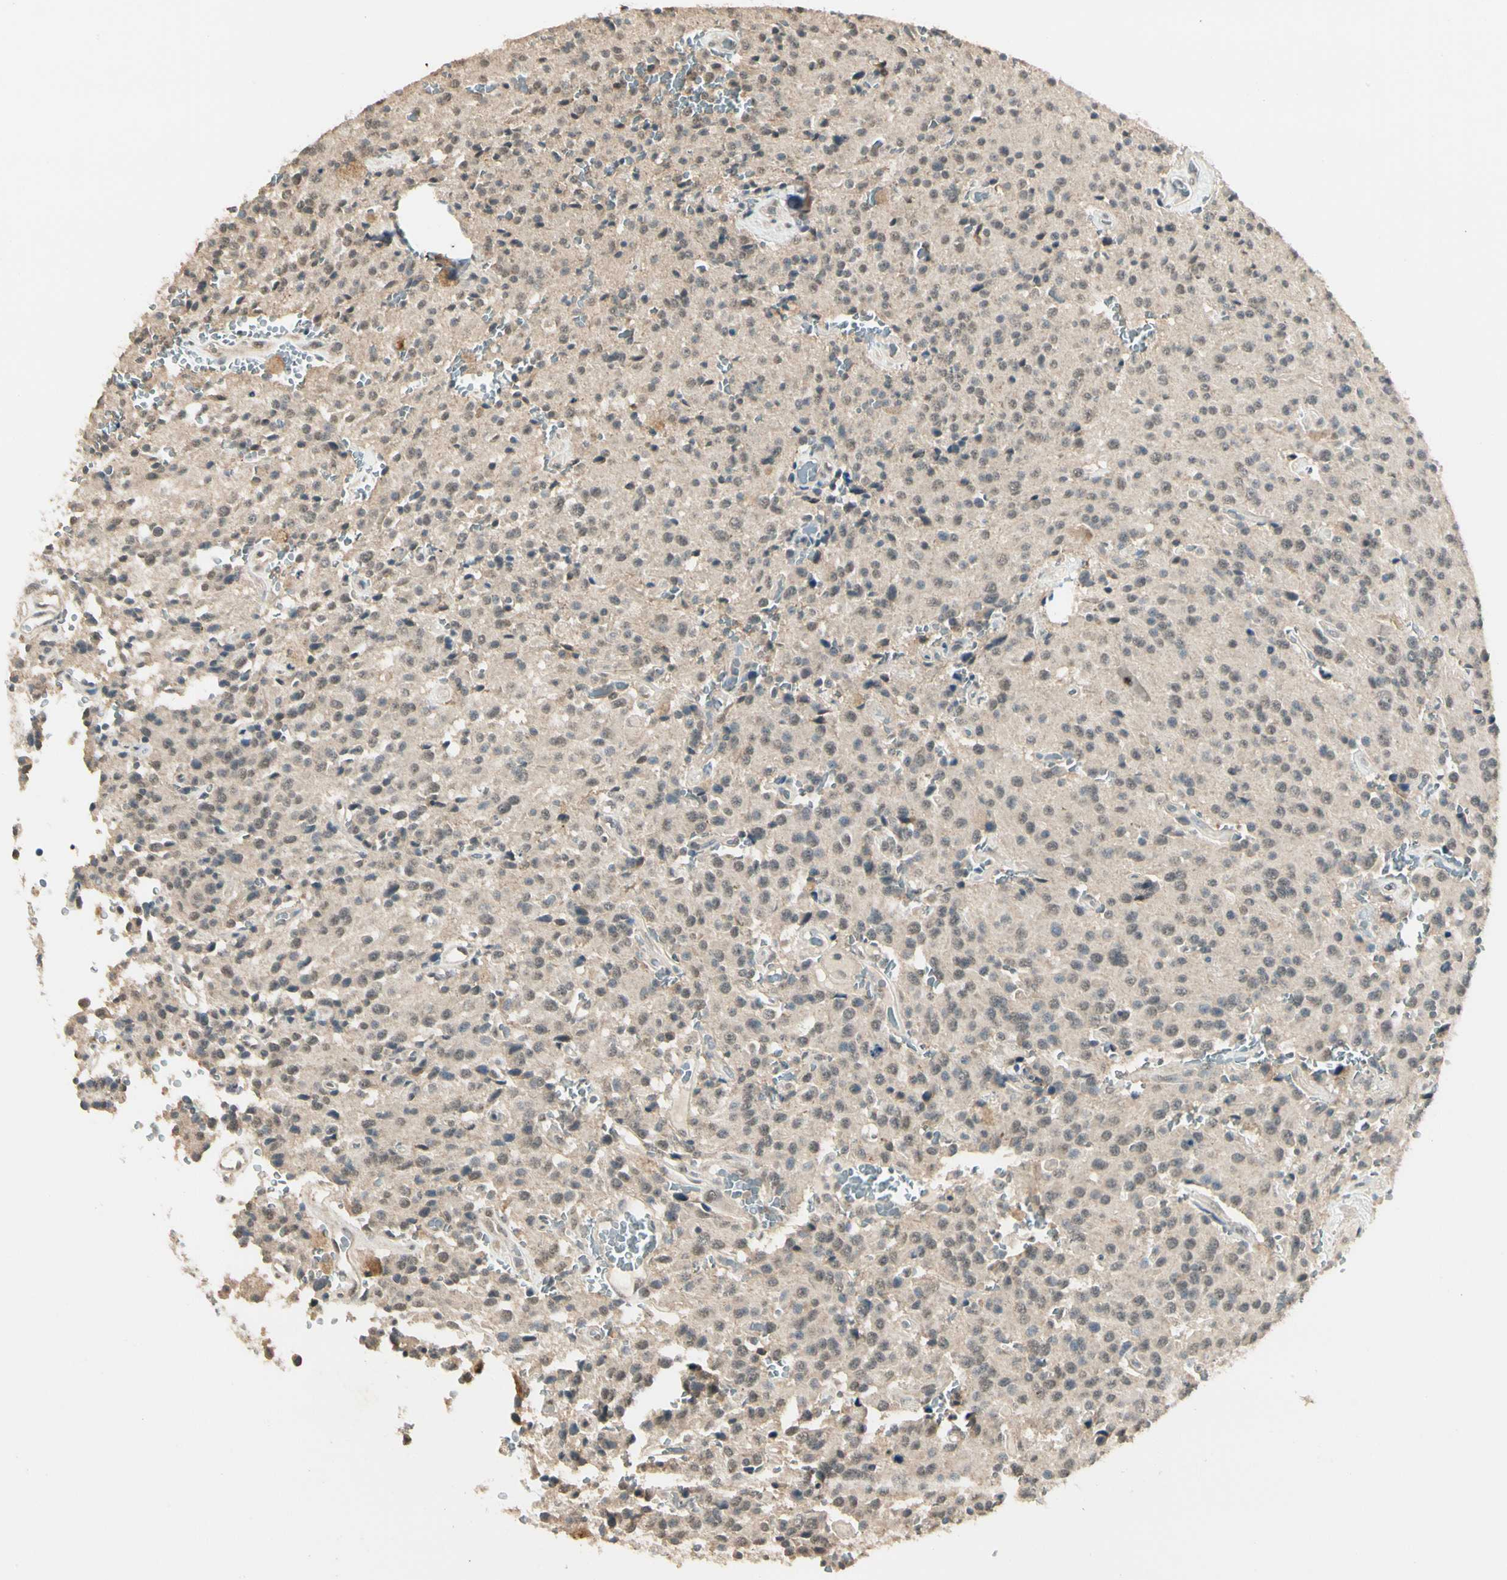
{"staining": {"intensity": "weak", "quantity": ">75%", "location": "cytoplasmic/membranous"}, "tissue": "glioma", "cell_type": "Tumor cells", "image_type": "cancer", "snomed": [{"axis": "morphology", "description": "Glioma, malignant, Low grade"}, {"axis": "topography", "description": "Brain"}], "caption": "Immunohistochemical staining of malignant low-grade glioma shows weak cytoplasmic/membranous protein positivity in about >75% of tumor cells.", "gene": "SGCA", "patient": {"sex": "male", "age": 58}}